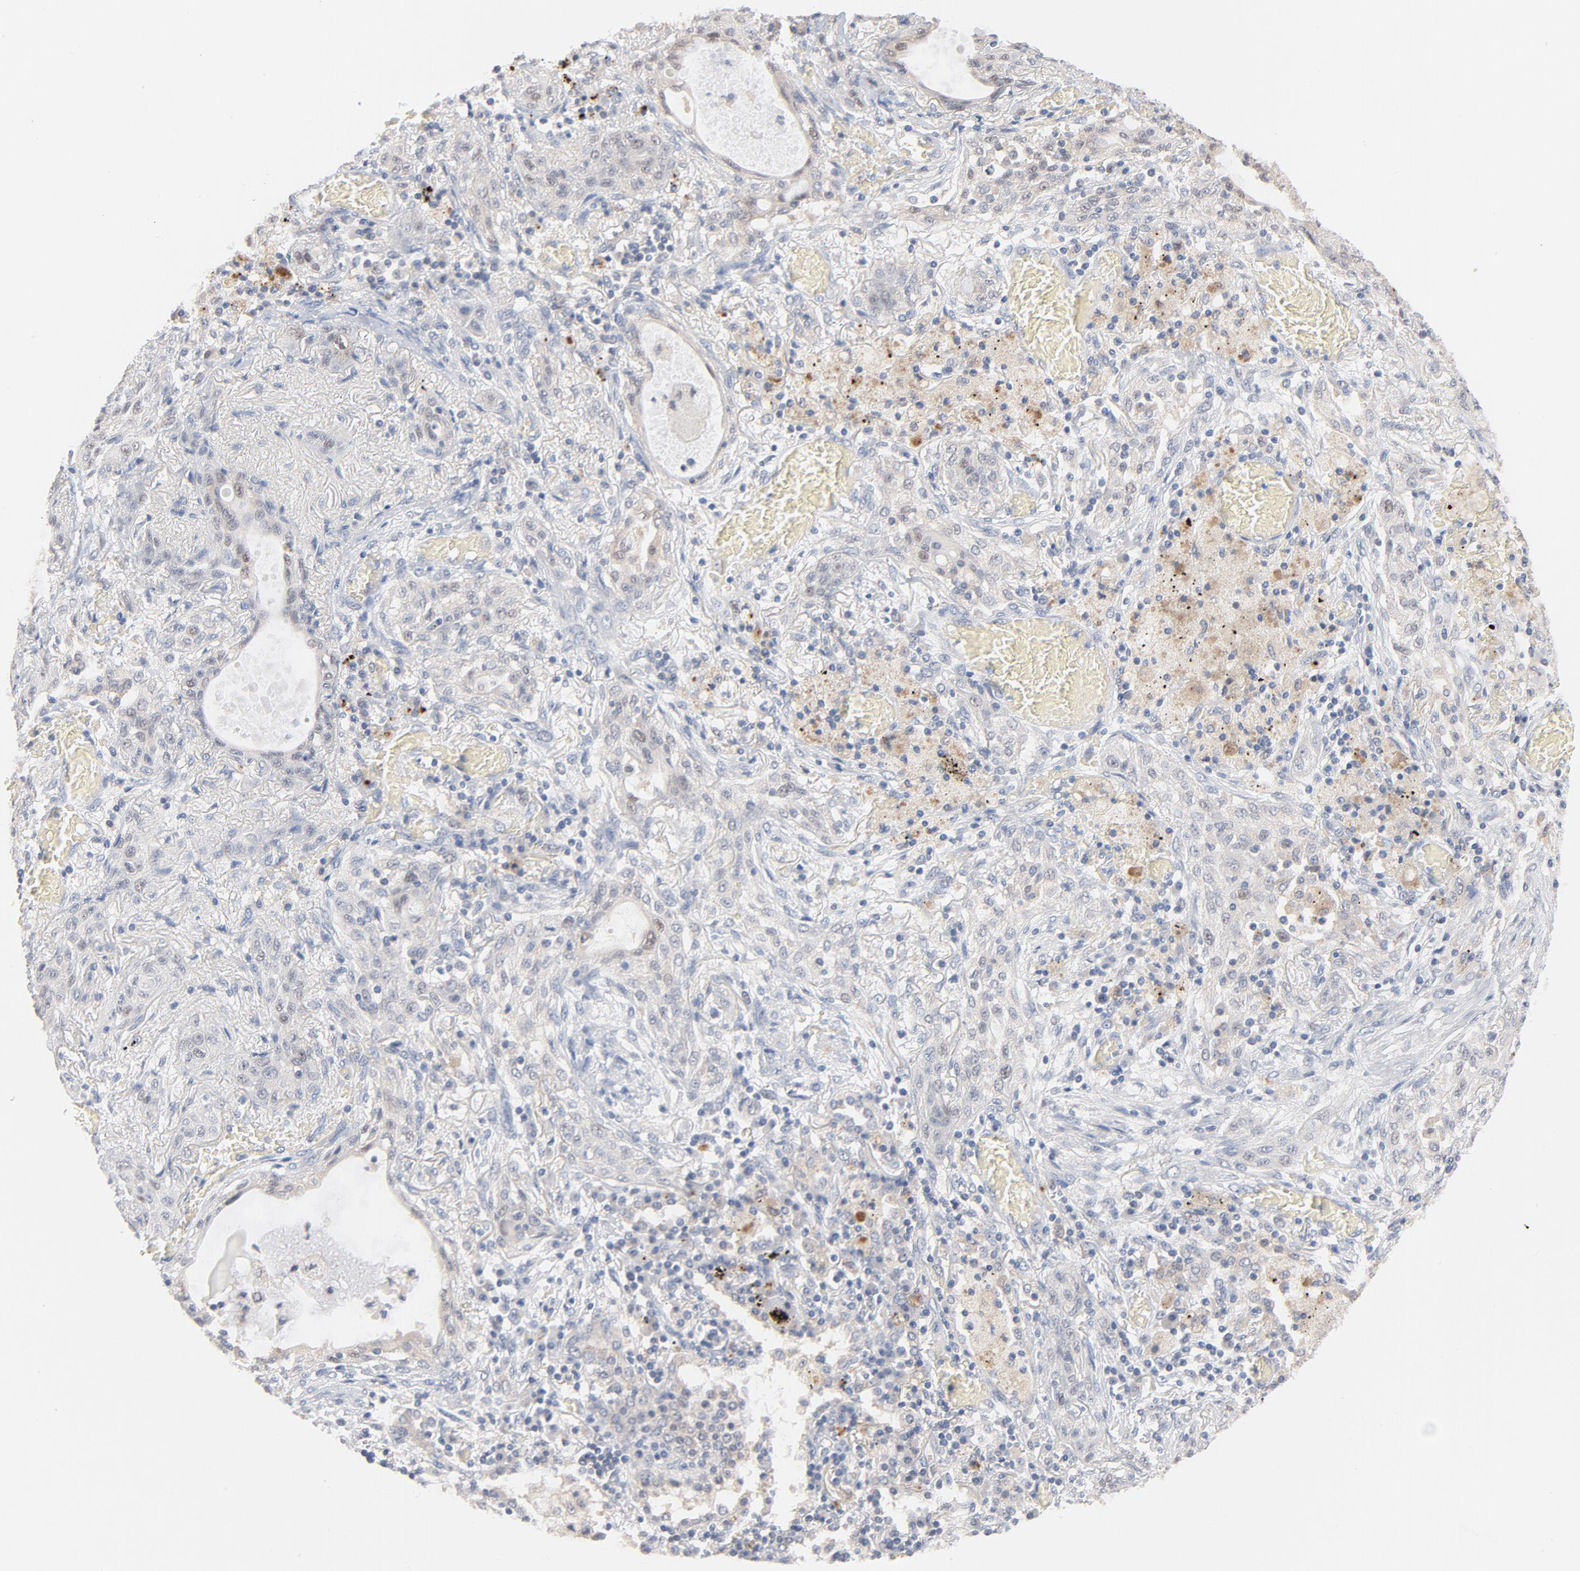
{"staining": {"intensity": "weak", "quantity": "<25%", "location": "nuclear"}, "tissue": "lung cancer", "cell_type": "Tumor cells", "image_type": "cancer", "snomed": [{"axis": "morphology", "description": "Squamous cell carcinoma, NOS"}, {"axis": "topography", "description": "Lung"}], "caption": "There is no significant expression in tumor cells of lung cancer (squamous cell carcinoma).", "gene": "UBL4A", "patient": {"sex": "female", "age": 47}}